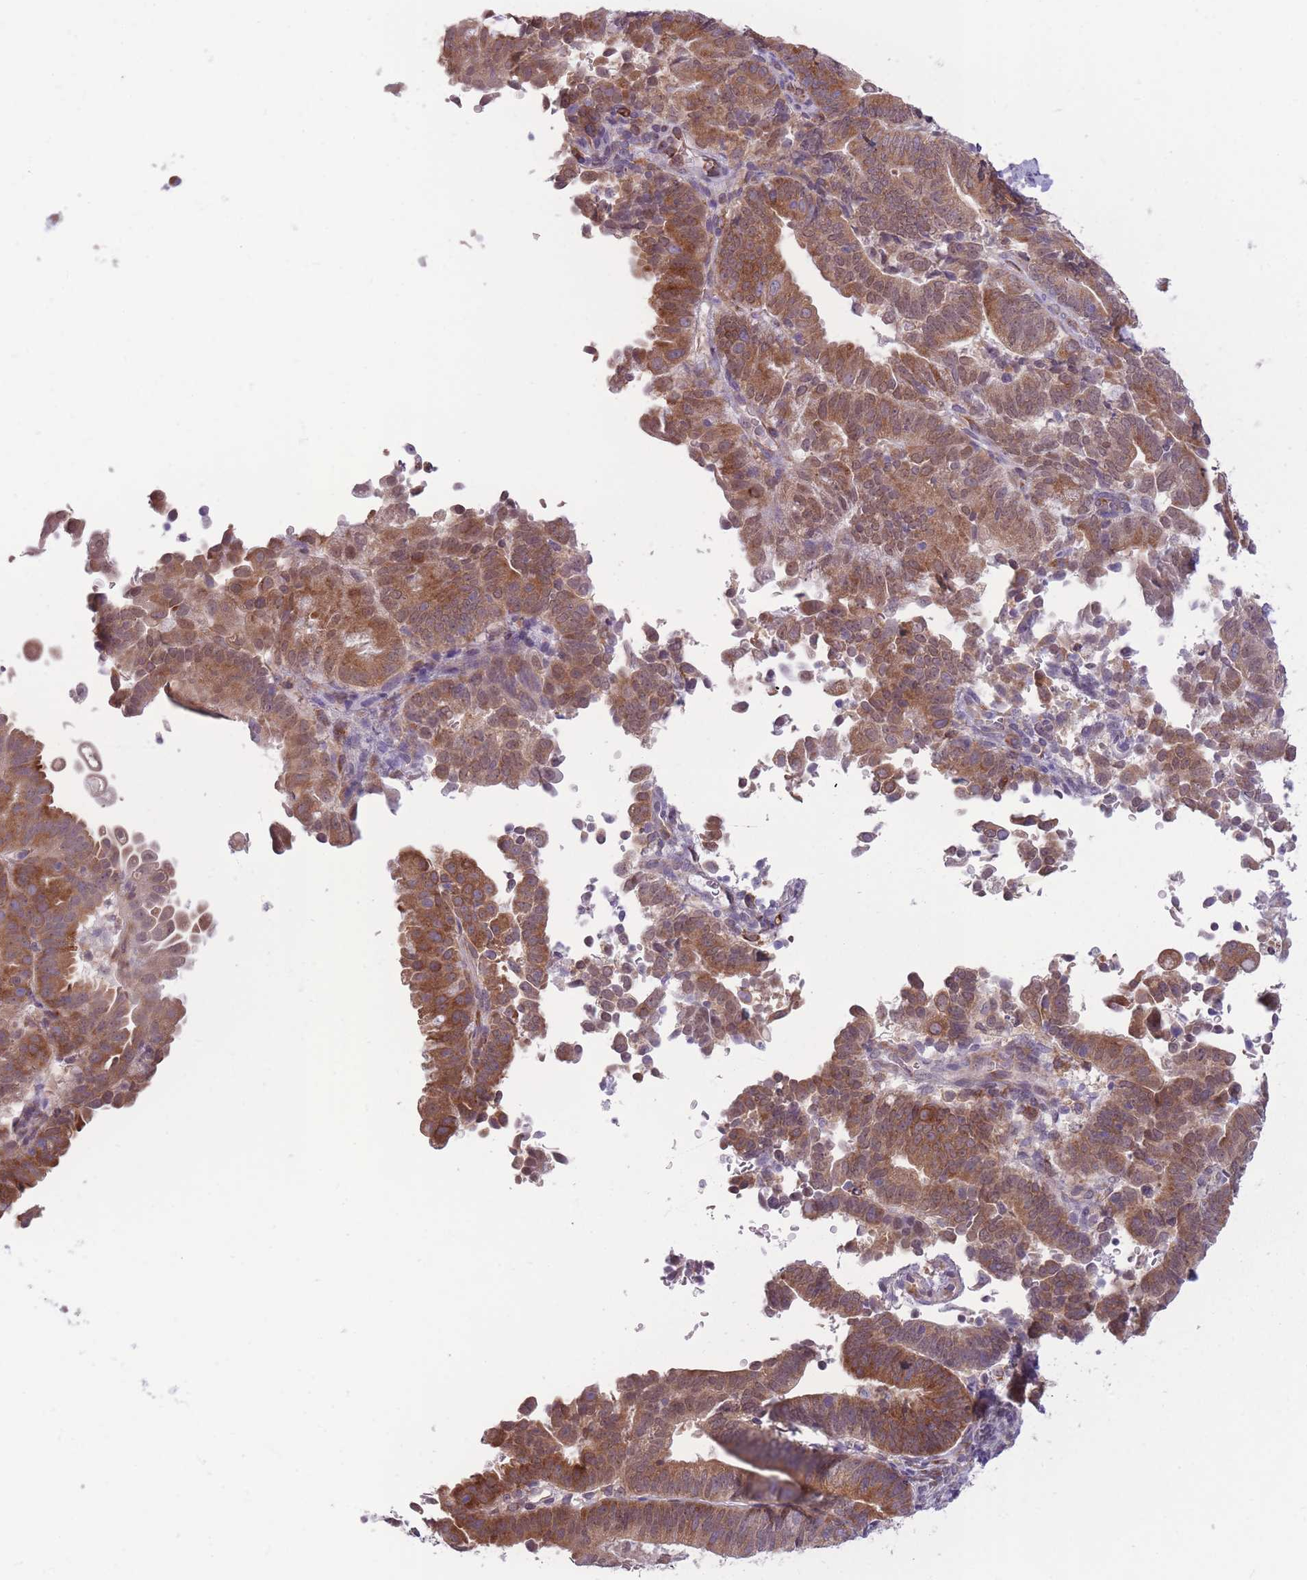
{"staining": {"intensity": "moderate", "quantity": ">75%", "location": "cytoplasmic/membranous"}, "tissue": "endometrial cancer", "cell_type": "Tumor cells", "image_type": "cancer", "snomed": [{"axis": "morphology", "description": "Adenocarcinoma, NOS"}, {"axis": "topography", "description": "Endometrium"}], "caption": "There is medium levels of moderate cytoplasmic/membranous positivity in tumor cells of adenocarcinoma (endometrial), as demonstrated by immunohistochemical staining (brown color).", "gene": "TMEM121", "patient": {"sex": "female", "age": 70}}